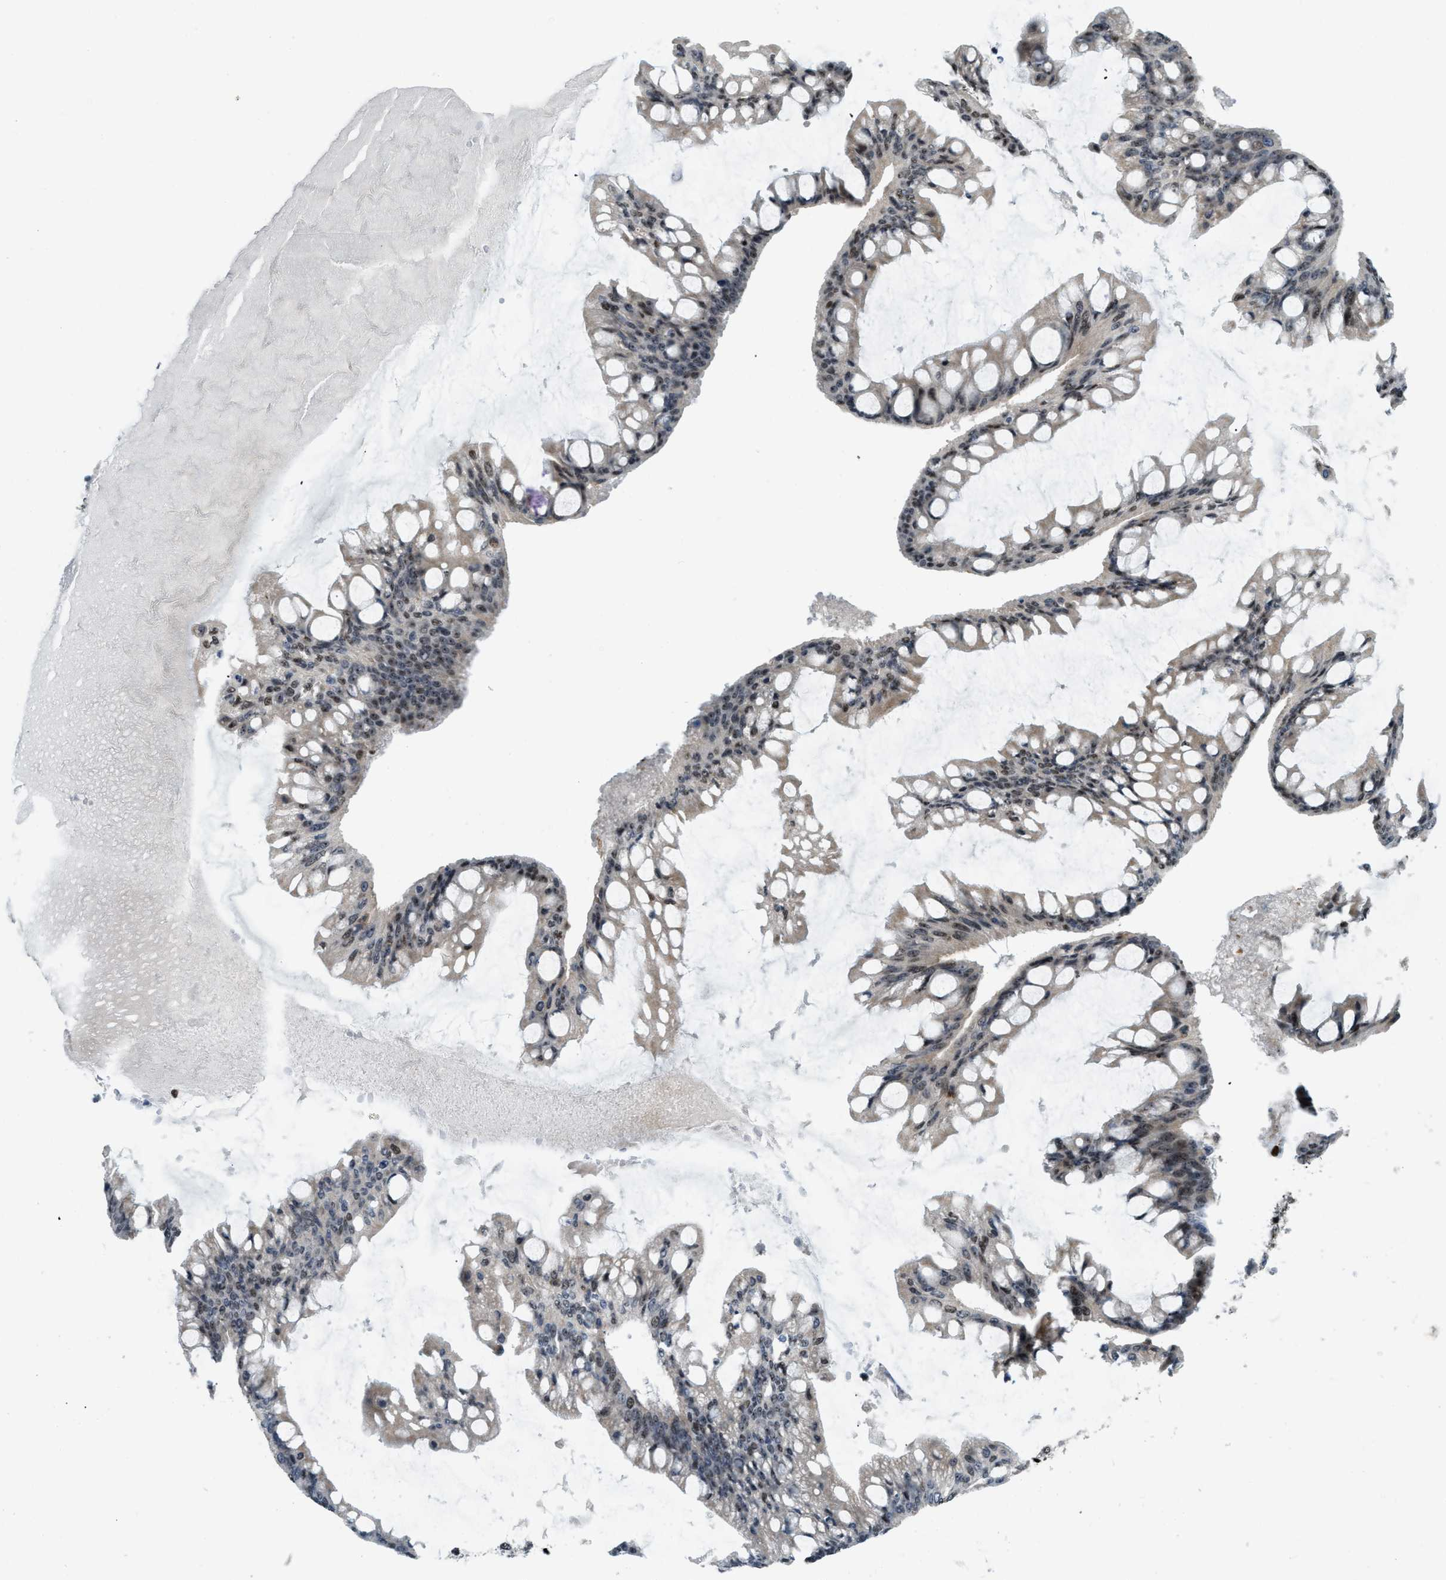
{"staining": {"intensity": "moderate", "quantity": "<25%", "location": "nuclear"}, "tissue": "ovarian cancer", "cell_type": "Tumor cells", "image_type": "cancer", "snomed": [{"axis": "morphology", "description": "Cystadenocarcinoma, mucinous, NOS"}, {"axis": "topography", "description": "Ovary"}], "caption": "DAB immunohistochemical staining of human ovarian cancer (mucinous cystadenocarcinoma) exhibits moderate nuclear protein expression in approximately <25% of tumor cells.", "gene": "E2F1", "patient": {"sex": "female", "age": 73}}